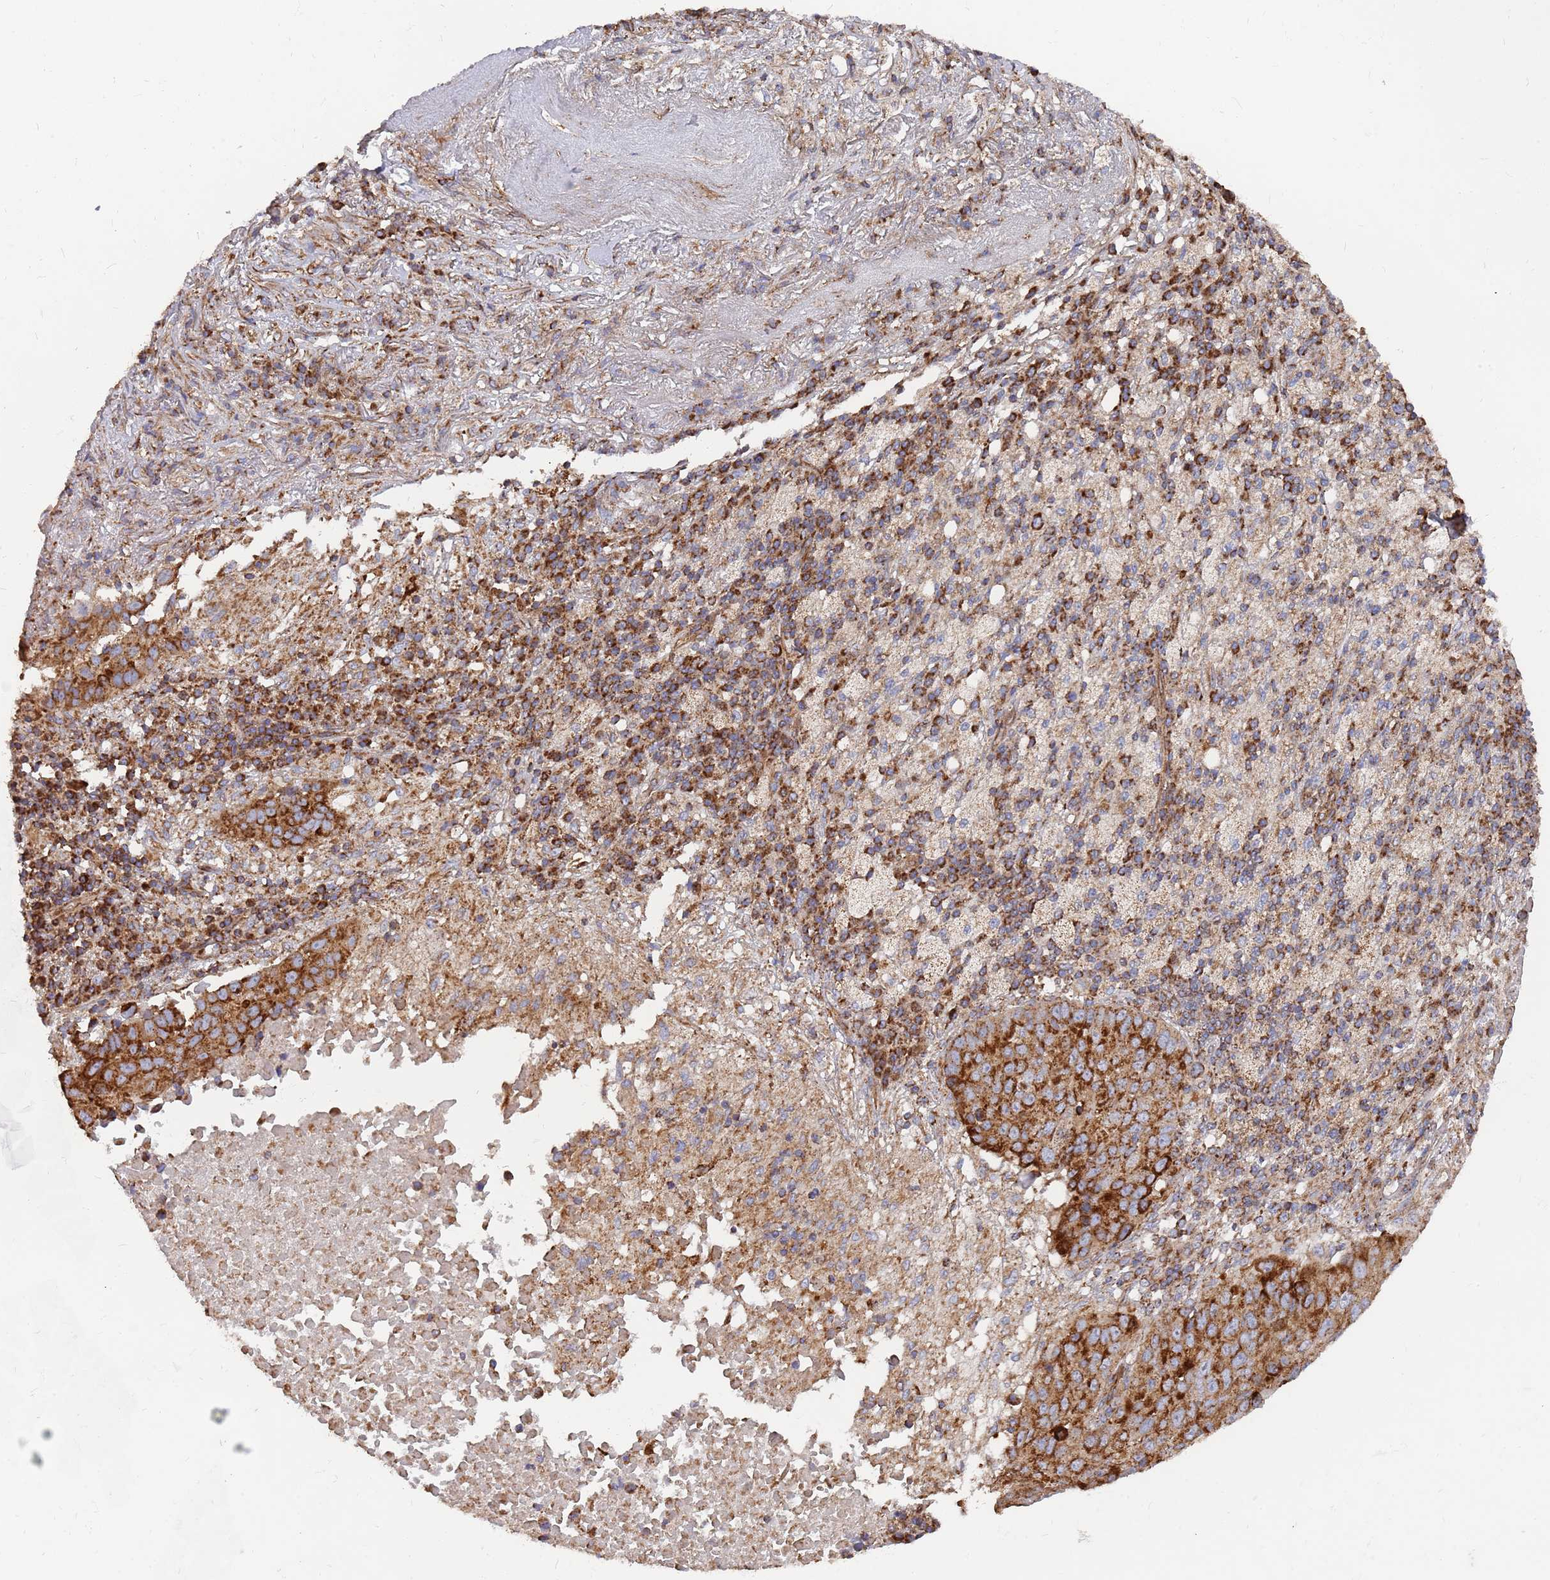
{"staining": {"intensity": "strong", "quantity": ">75%", "location": "cytoplasmic/membranous"}, "tissue": "lung cancer", "cell_type": "Tumor cells", "image_type": "cancer", "snomed": [{"axis": "morphology", "description": "Squamous cell carcinoma, NOS"}, {"axis": "topography", "description": "Lung"}], "caption": "An image of lung cancer stained for a protein shows strong cytoplasmic/membranous brown staining in tumor cells.", "gene": "WDFY3", "patient": {"sex": "male", "age": 73}}